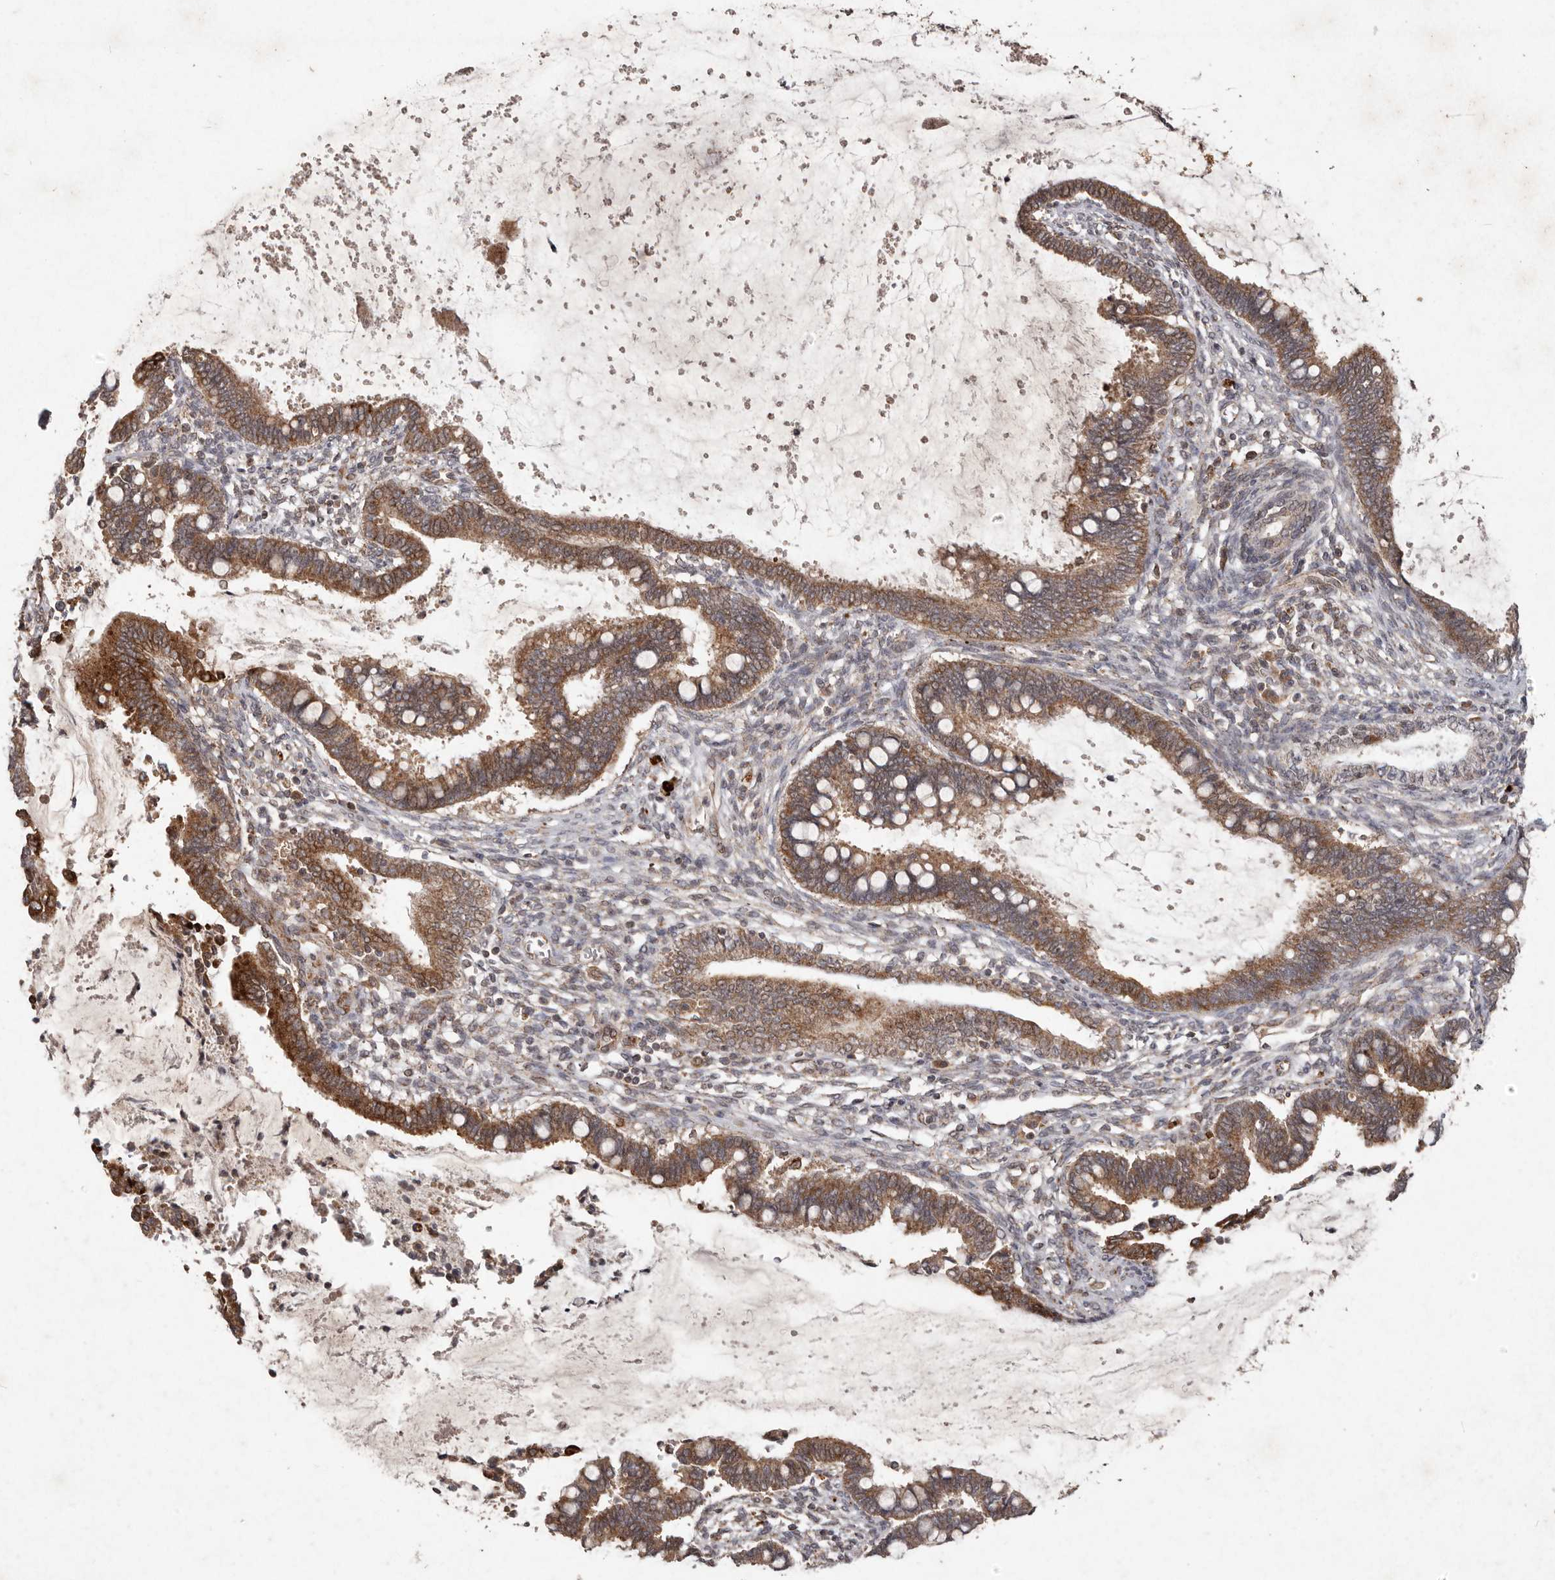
{"staining": {"intensity": "moderate", "quantity": ">75%", "location": "cytoplasmic/membranous"}, "tissue": "cervical cancer", "cell_type": "Tumor cells", "image_type": "cancer", "snomed": [{"axis": "morphology", "description": "Adenocarcinoma, NOS"}, {"axis": "topography", "description": "Cervix"}], "caption": "Immunohistochemistry of human cervical cancer (adenocarcinoma) displays medium levels of moderate cytoplasmic/membranous staining in approximately >75% of tumor cells. (DAB IHC with brightfield microscopy, high magnification).", "gene": "PLOD2", "patient": {"sex": "female", "age": 44}}